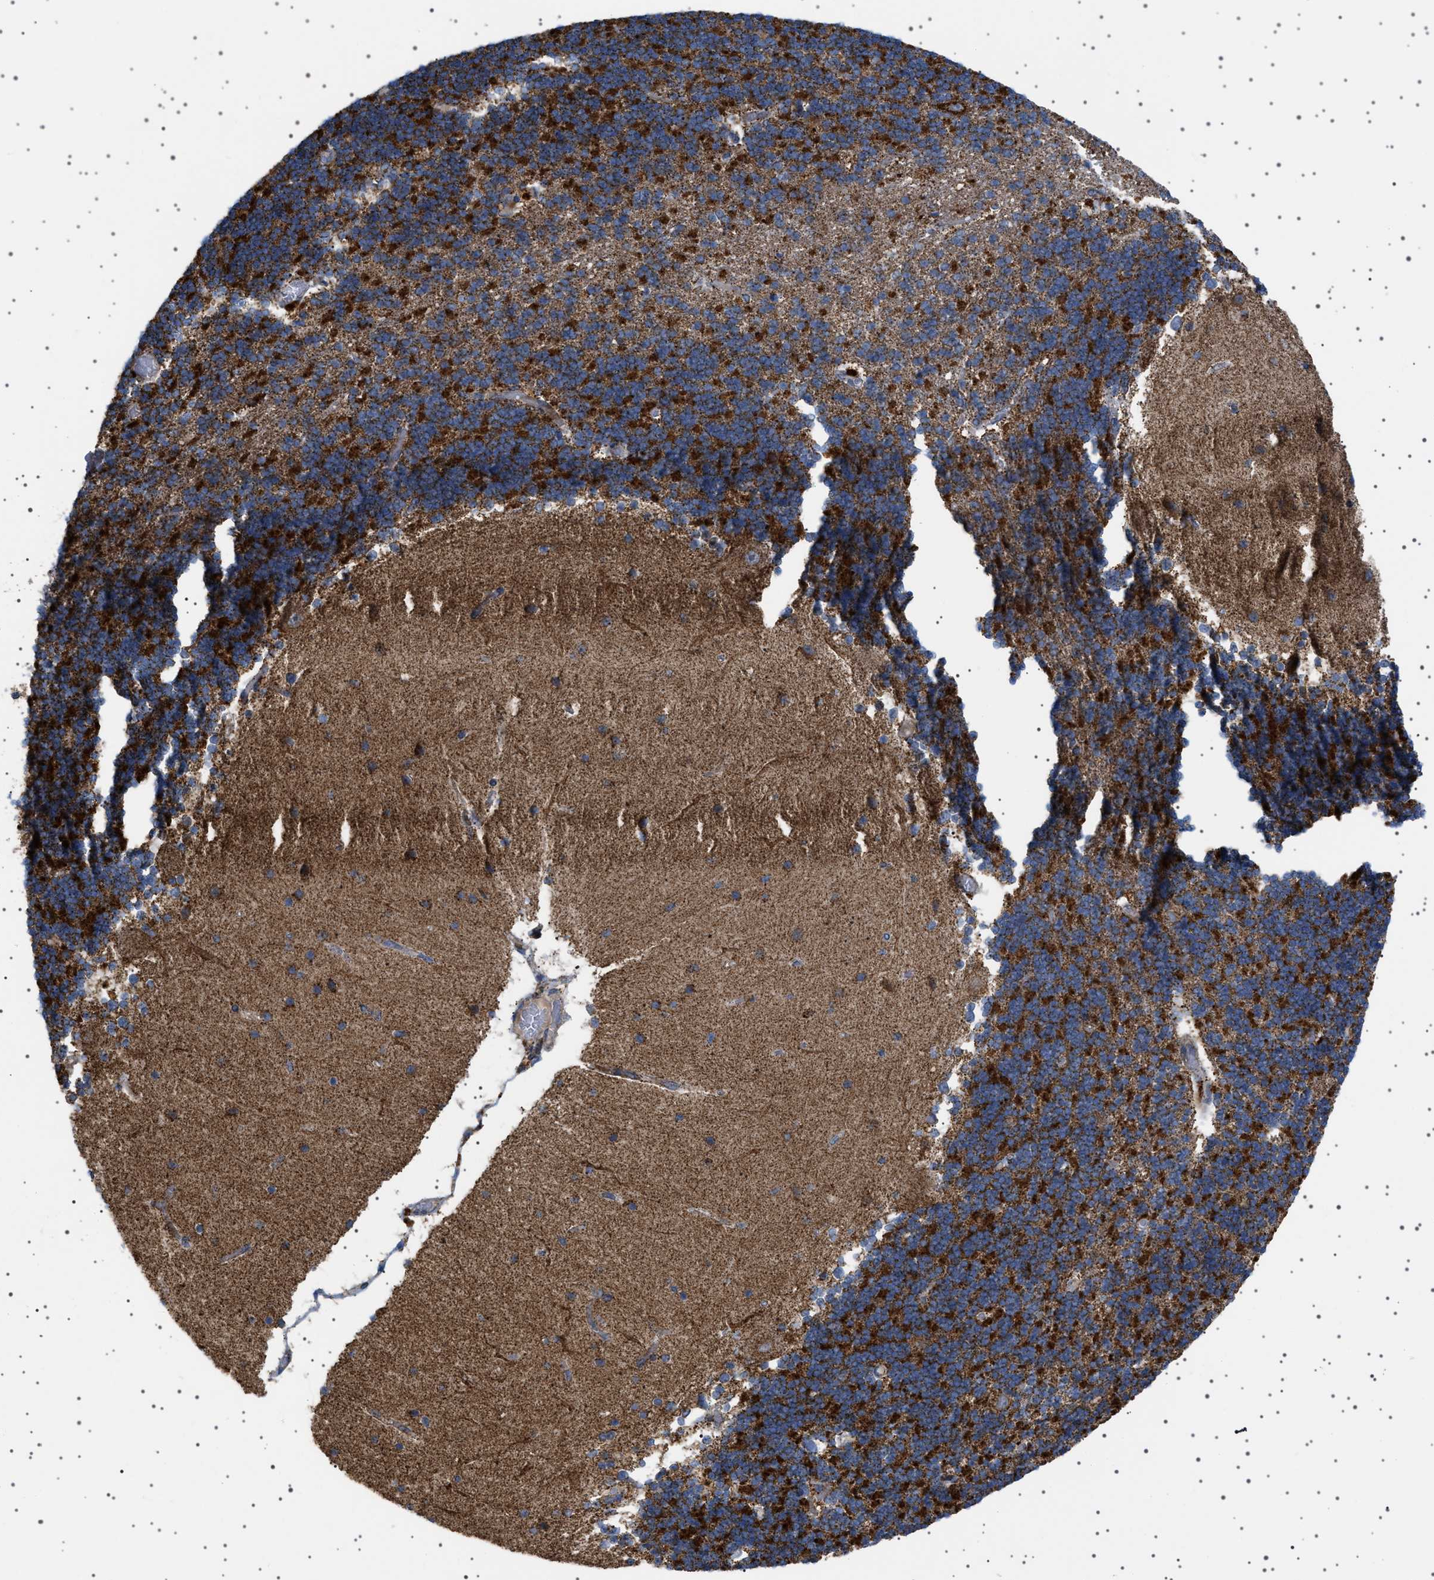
{"staining": {"intensity": "strong", "quantity": "25%-75%", "location": "cytoplasmic/membranous"}, "tissue": "cerebellum", "cell_type": "Cells in granular layer", "image_type": "normal", "snomed": [{"axis": "morphology", "description": "Normal tissue, NOS"}, {"axis": "topography", "description": "Cerebellum"}], "caption": "Protein expression analysis of benign cerebellum displays strong cytoplasmic/membranous staining in approximately 25%-75% of cells in granular layer. Using DAB (brown) and hematoxylin (blue) stains, captured at high magnification using brightfield microscopy.", "gene": "UBXN8", "patient": {"sex": "female", "age": 54}}